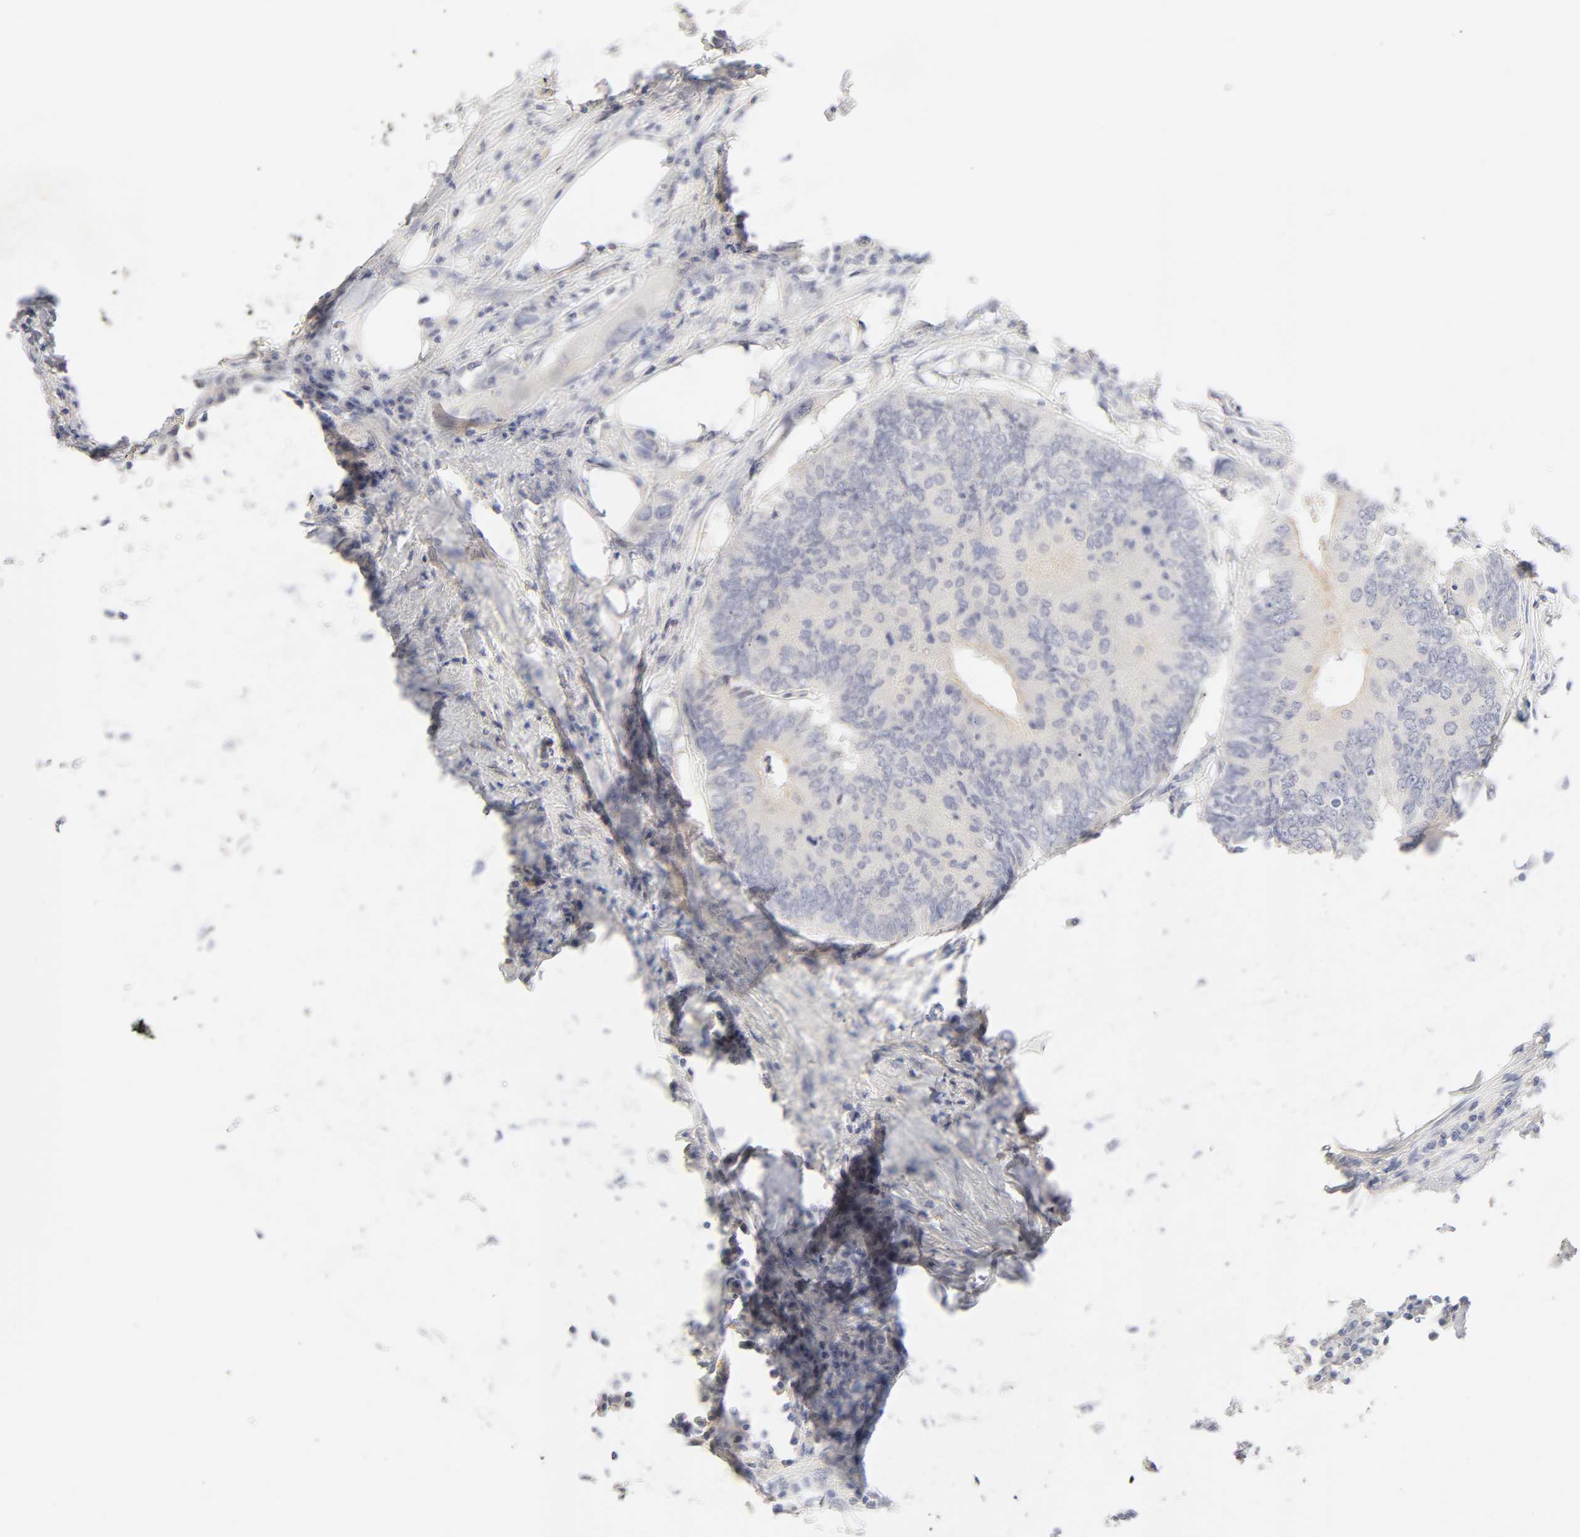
{"staining": {"intensity": "weak", "quantity": "25%-75%", "location": "cytoplasmic/membranous"}, "tissue": "colorectal cancer", "cell_type": "Tumor cells", "image_type": "cancer", "snomed": [{"axis": "morphology", "description": "Adenocarcinoma, NOS"}, {"axis": "topography", "description": "Colon"}], "caption": "There is low levels of weak cytoplasmic/membranous positivity in tumor cells of colorectal cancer (adenocarcinoma), as demonstrated by immunohistochemical staining (brown color).", "gene": "CYP4B1", "patient": {"sex": "male", "age": 71}}